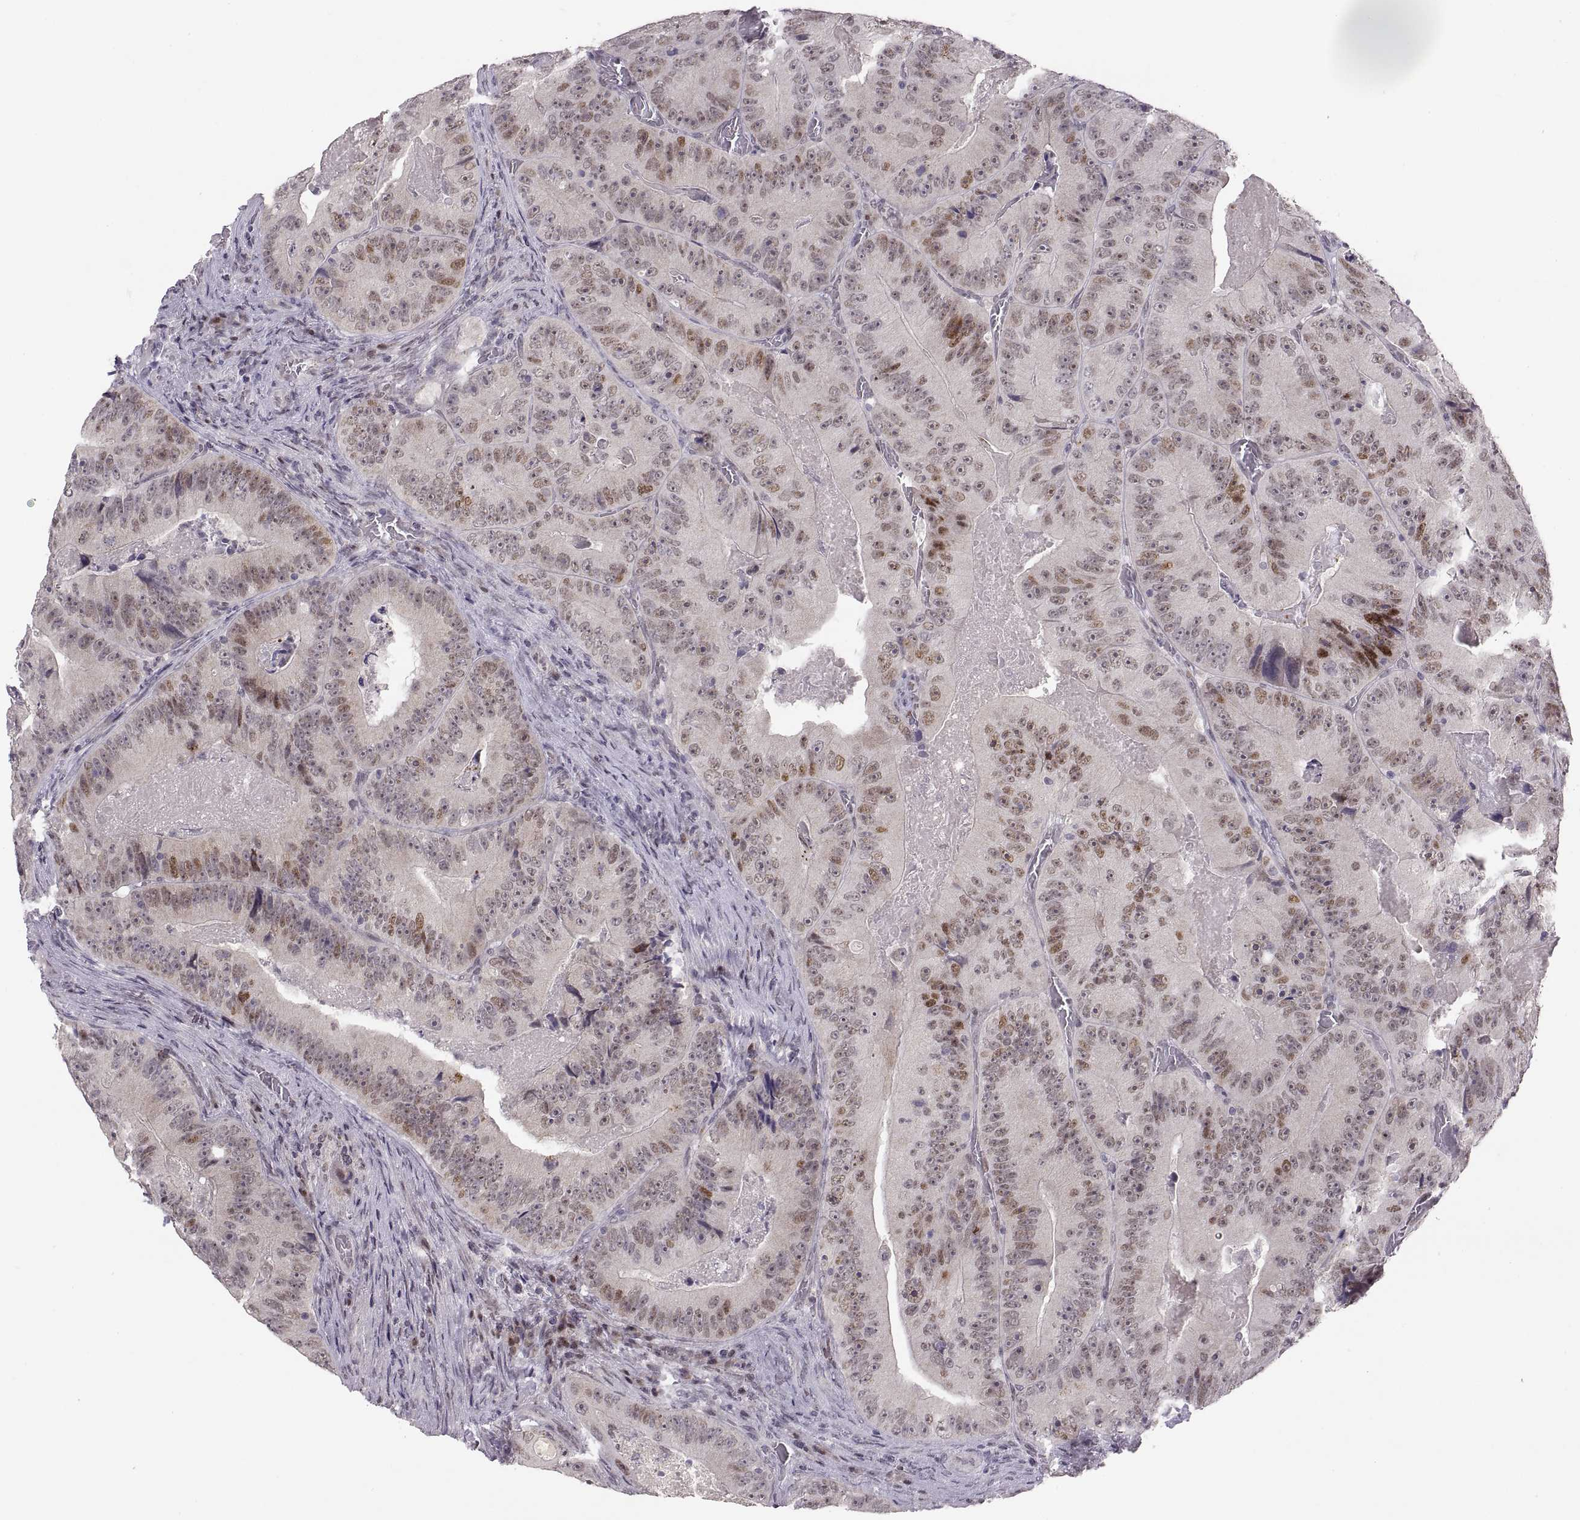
{"staining": {"intensity": "moderate", "quantity": "25%-75%", "location": "nuclear"}, "tissue": "colorectal cancer", "cell_type": "Tumor cells", "image_type": "cancer", "snomed": [{"axis": "morphology", "description": "Adenocarcinoma, NOS"}, {"axis": "topography", "description": "Colon"}], "caption": "A brown stain shows moderate nuclear staining of a protein in human colorectal cancer (adenocarcinoma) tumor cells. The protein of interest is stained brown, and the nuclei are stained in blue (DAB (3,3'-diaminobenzidine) IHC with brightfield microscopy, high magnification).", "gene": "SNAI1", "patient": {"sex": "female", "age": 86}}